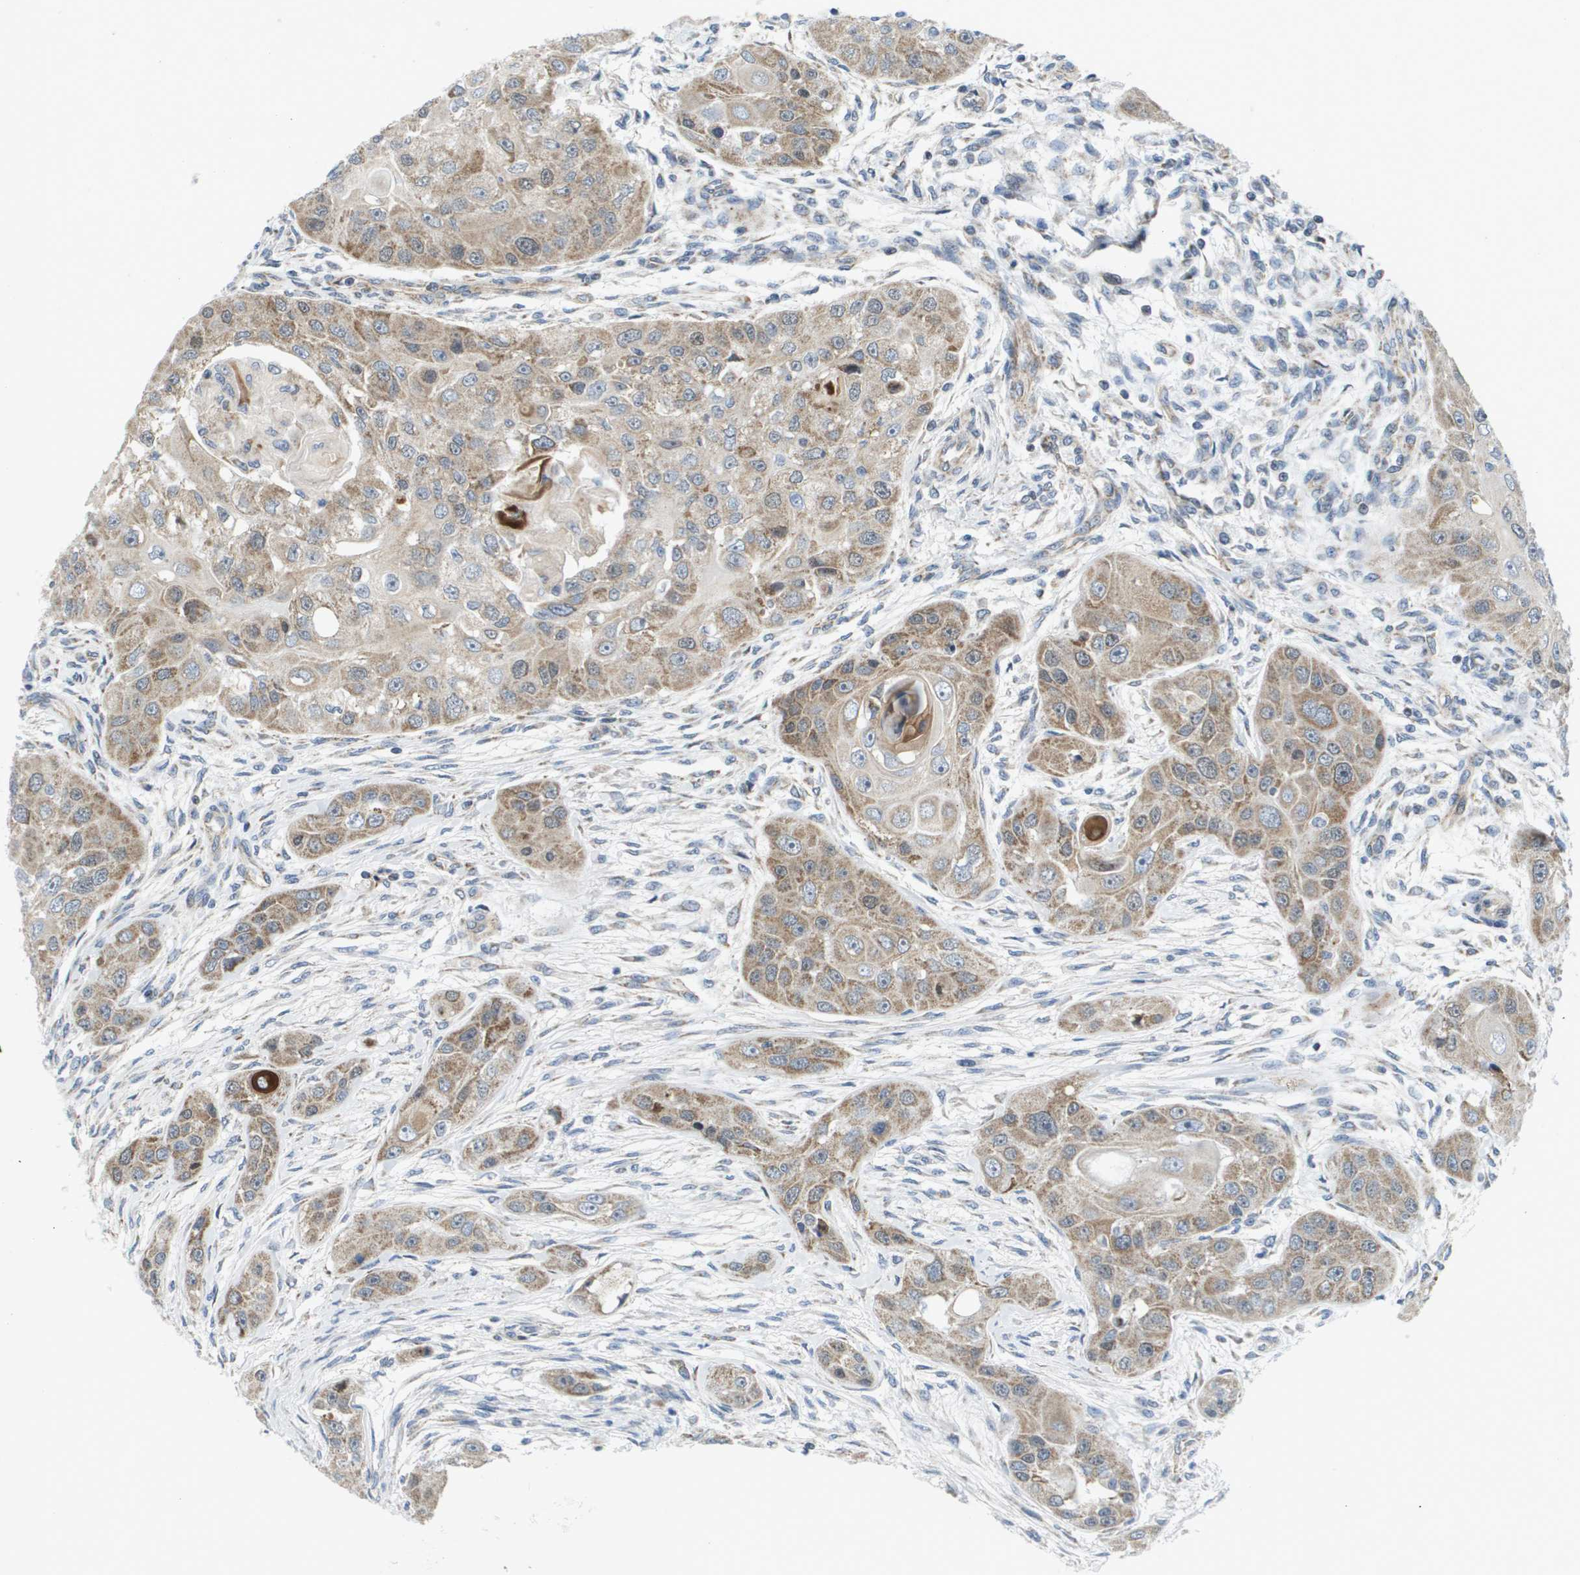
{"staining": {"intensity": "weak", "quantity": ">75%", "location": "cytoplasmic/membranous"}, "tissue": "head and neck cancer", "cell_type": "Tumor cells", "image_type": "cancer", "snomed": [{"axis": "morphology", "description": "Normal tissue, NOS"}, {"axis": "morphology", "description": "Squamous cell carcinoma, NOS"}, {"axis": "topography", "description": "Skeletal muscle"}, {"axis": "topography", "description": "Head-Neck"}], "caption": "Approximately >75% of tumor cells in human head and neck cancer (squamous cell carcinoma) exhibit weak cytoplasmic/membranous protein positivity as visualized by brown immunohistochemical staining.", "gene": "KRT23", "patient": {"sex": "male", "age": 51}}